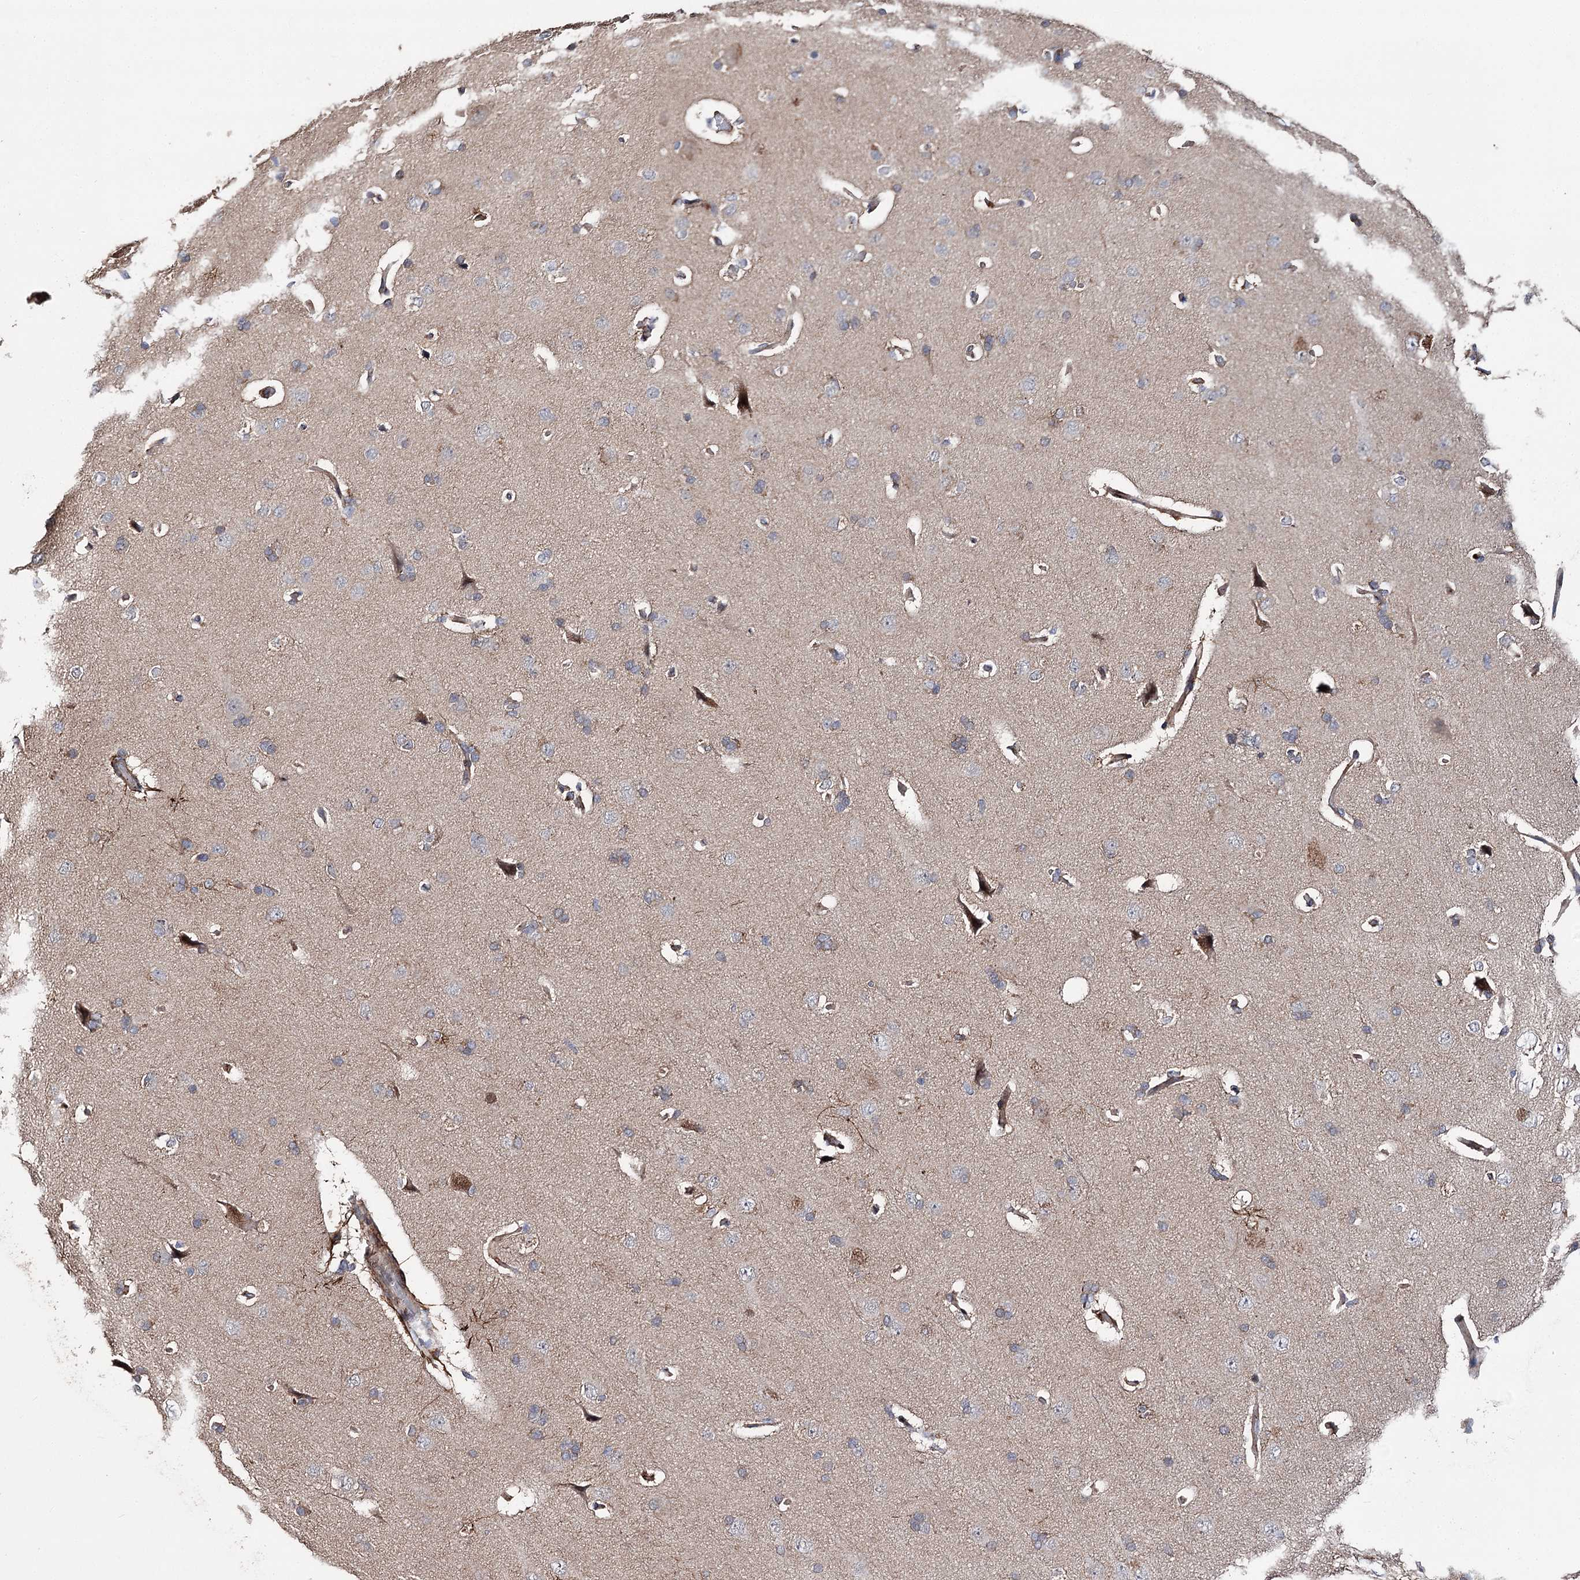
{"staining": {"intensity": "moderate", "quantity": ">75%", "location": "cytoplasmic/membranous"}, "tissue": "cerebral cortex", "cell_type": "Endothelial cells", "image_type": "normal", "snomed": [{"axis": "morphology", "description": "Normal tissue, NOS"}, {"axis": "topography", "description": "Cerebral cortex"}], "caption": "Protein analysis of benign cerebral cortex displays moderate cytoplasmic/membranous expression in about >75% of endothelial cells.", "gene": "MINDY3", "patient": {"sex": "male", "age": 62}}